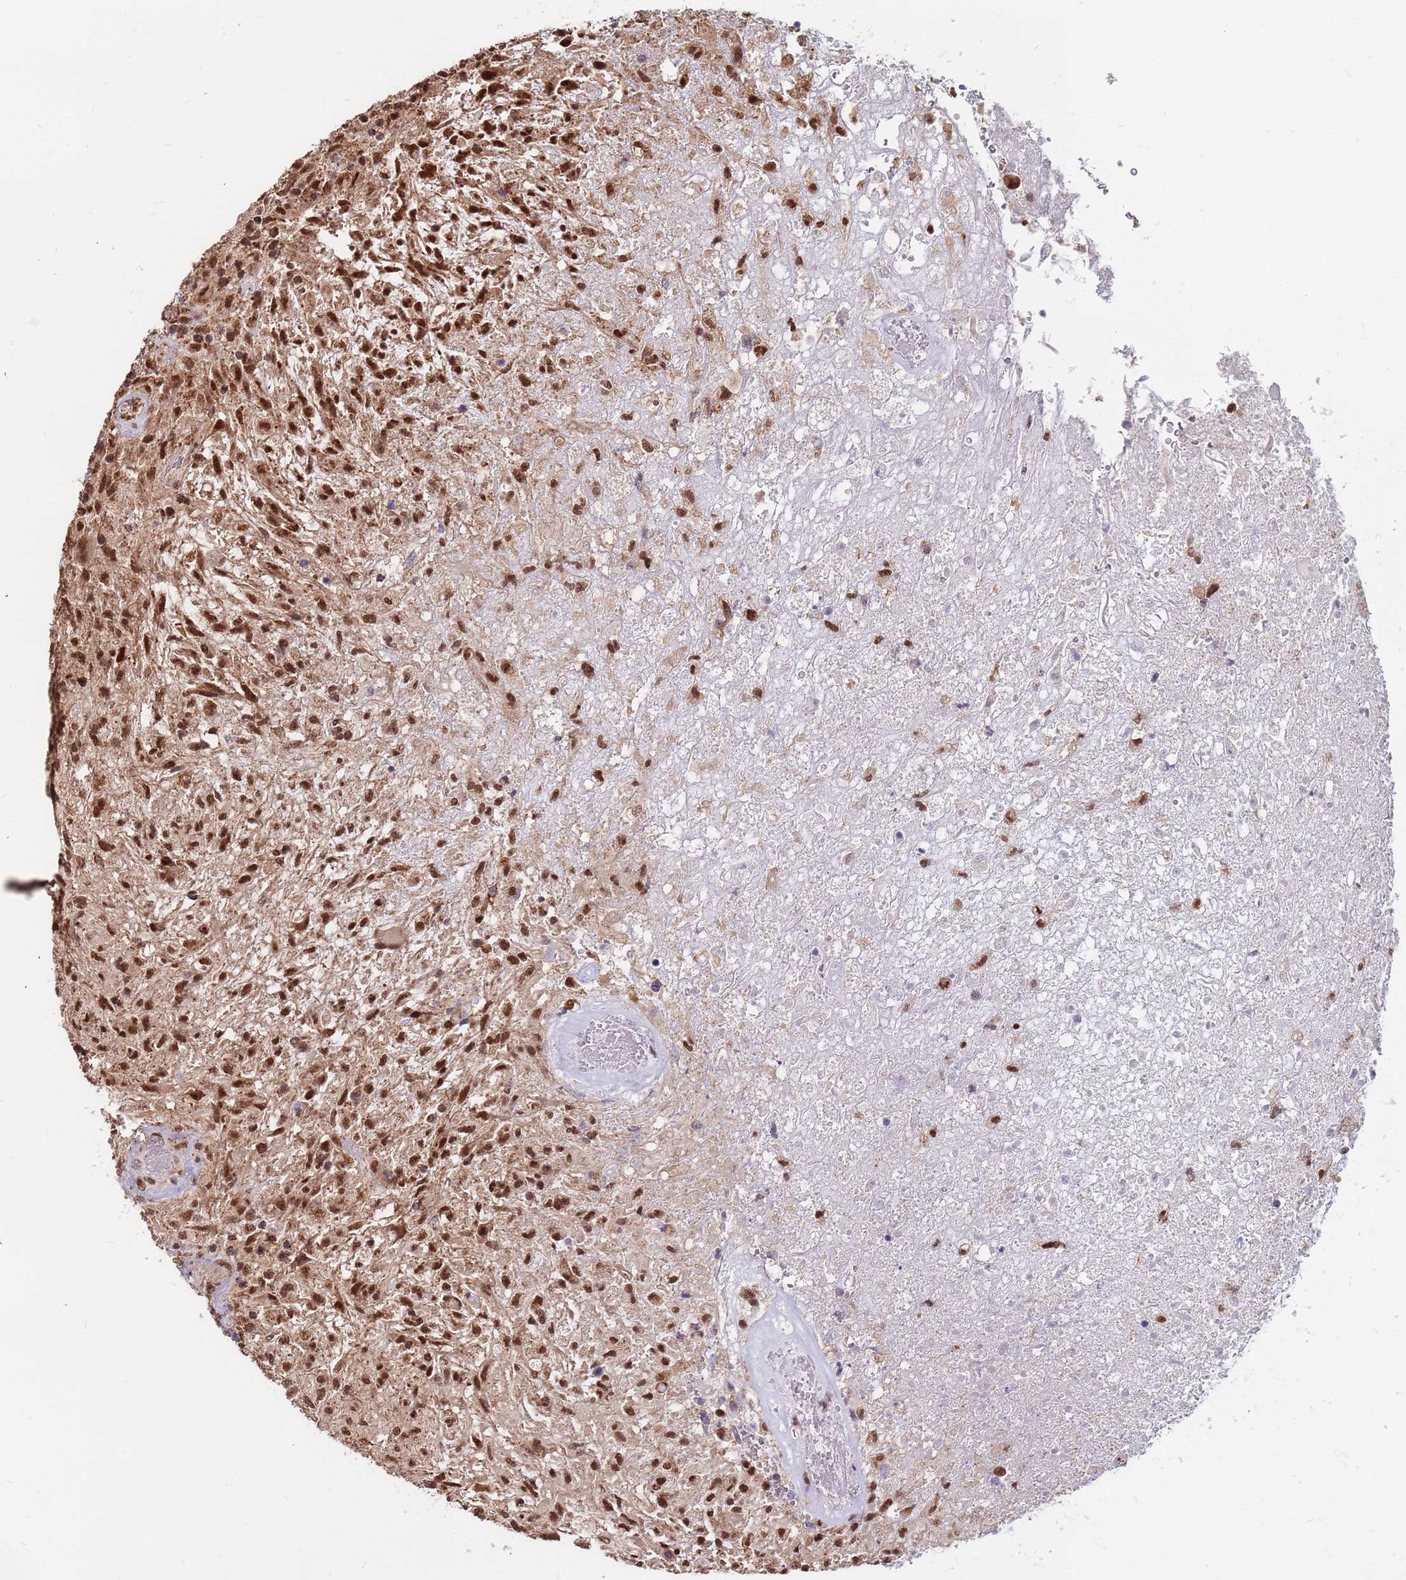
{"staining": {"intensity": "strong", "quantity": ">75%", "location": "nuclear"}, "tissue": "glioma", "cell_type": "Tumor cells", "image_type": "cancer", "snomed": [{"axis": "morphology", "description": "Glioma, malignant, High grade"}, {"axis": "topography", "description": "Brain"}], "caption": "IHC micrograph of neoplastic tissue: glioma stained using IHC displays high levels of strong protein expression localized specifically in the nuclear of tumor cells, appearing as a nuclear brown color.", "gene": "DENND2B", "patient": {"sex": "male", "age": 56}}